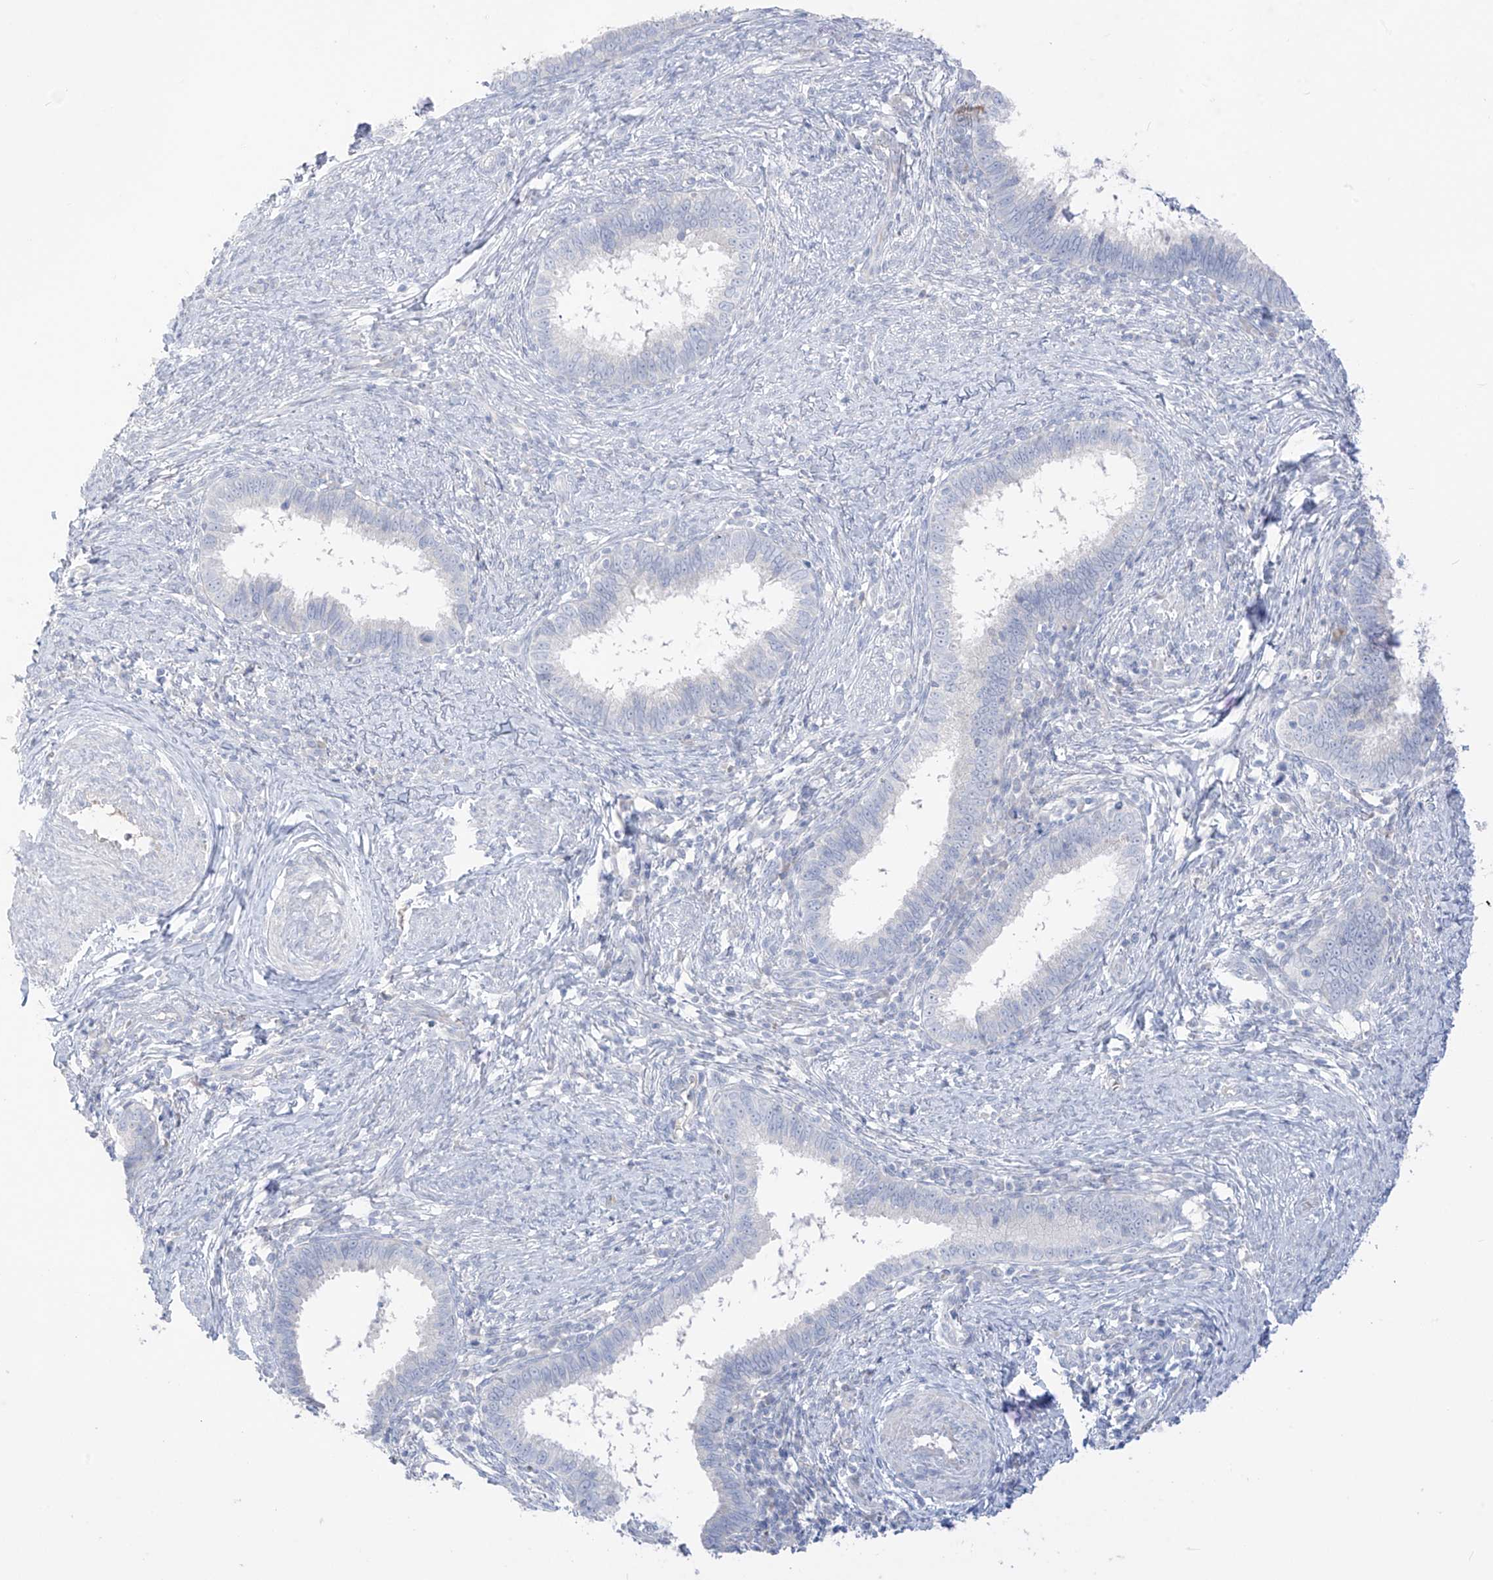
{"staining": {"intensity": "negative", "quantity": "none", "location": "none"}, "tissue": "cervical cancer", "cell_type": "Tumor cells", "image_type": "cancer", "snomed": [{"axis": "morphology", "description": "Adenocarcinoma, NOS"}, {"axis": "topography", "description": "Cervix"}], "caption": "An immunohistochemistry micrograph of cervical adenocarcinoma is shown. There is no staining in tumor cells of cervical adenocarcinoma.", "gene": "ASPRV1", "patient": {"sex": "female", "age": 36}}